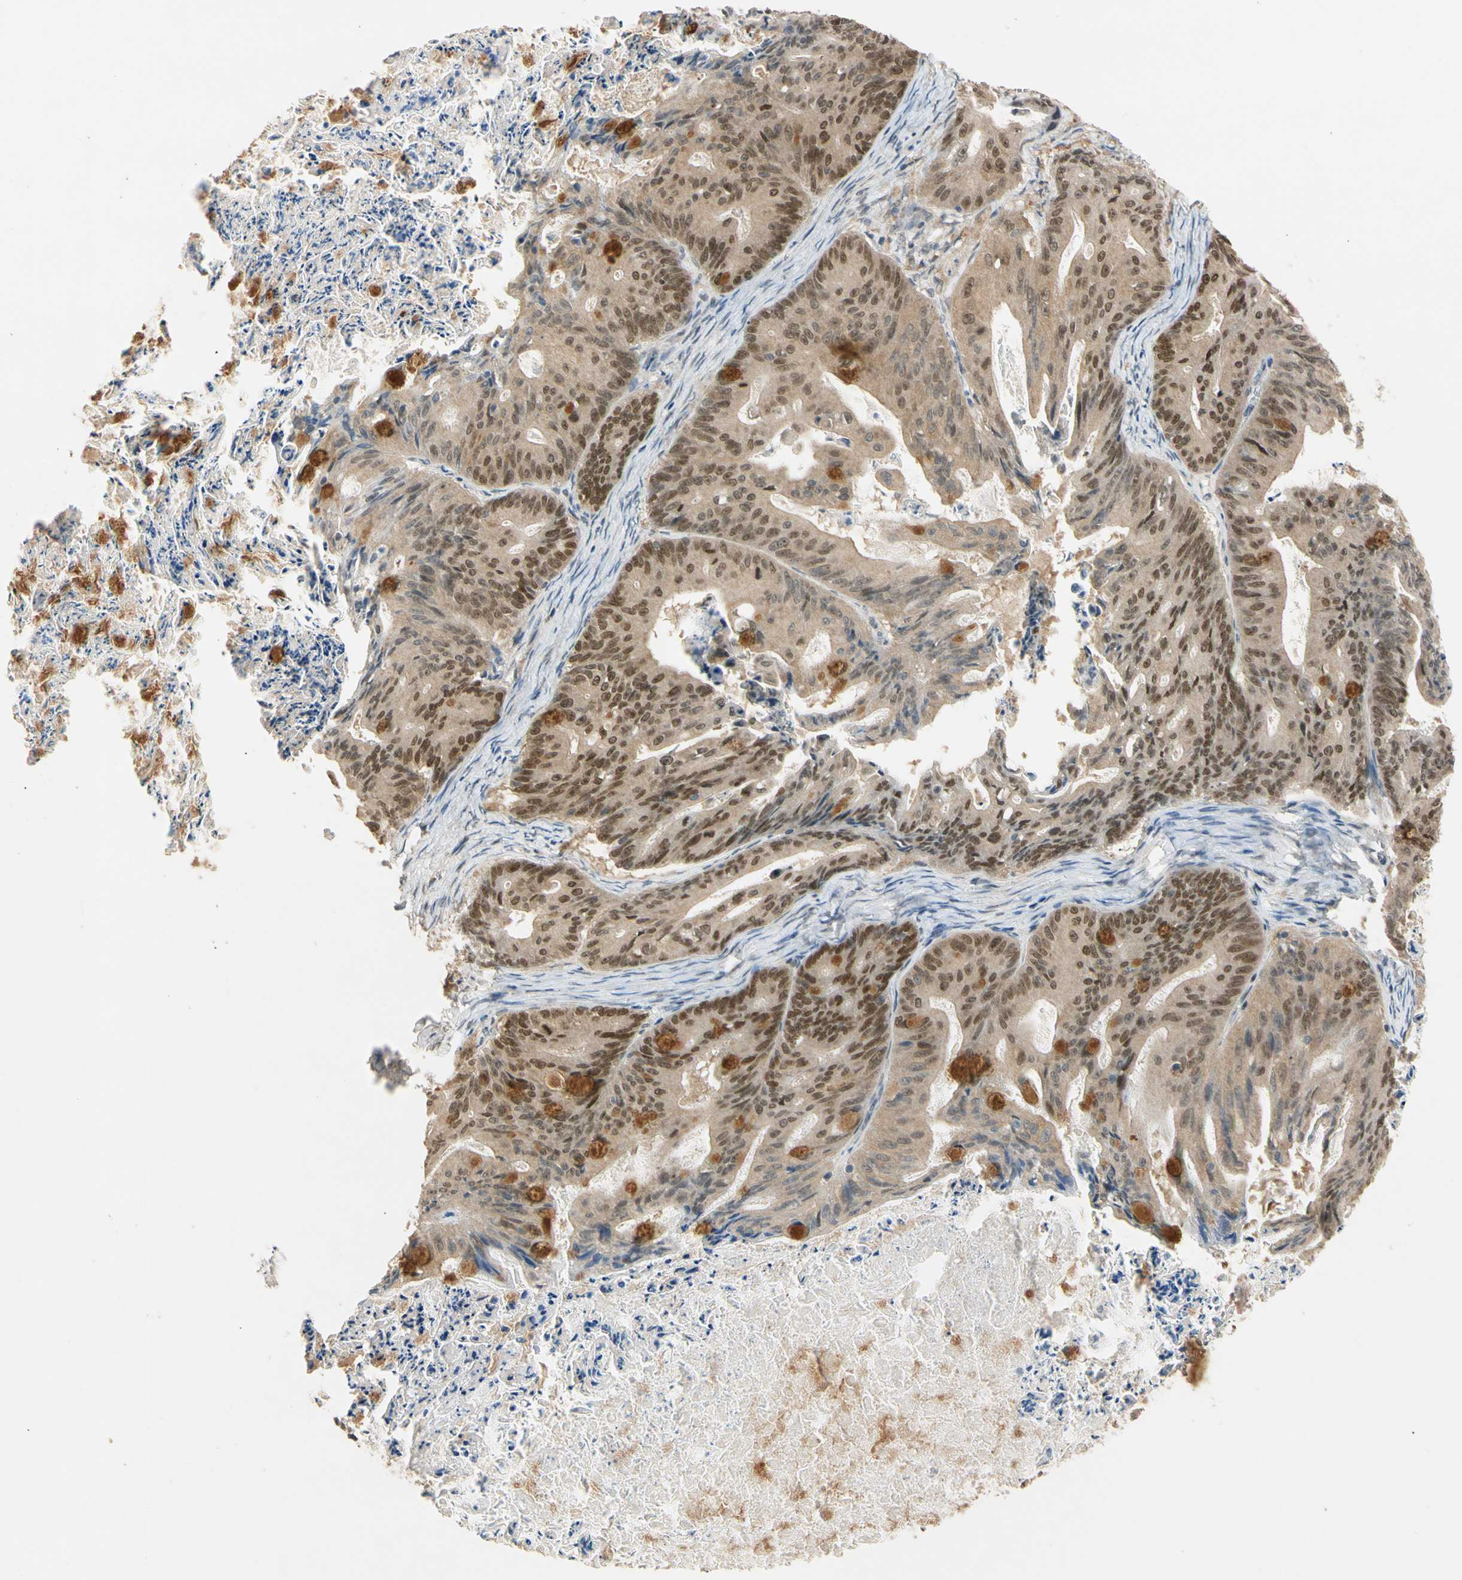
{"staining": {"intensity": "strong", "quantity": ">75%", "location": "cytoplasmic/membranous,nuclear"}, "tissue": "ovarian cancer", "cell_type": "Tumor cells", "image_type": "cancer", "snomed": [{"axis": "morphology", "description": "Cystadenocarcinoma, mucinous, NOS"}, {"axis": "topography", "description": "Ovary"}], "caption": "A high-resolution histopathology image shows IHC staining of mucinous cystadenocarcinoma (ovarian), which shows strong cytoplasmic/membranous and nuclear positivity in about >75% of tumor cells. The staining was performed using DAB, with brown indicating positive protein expression. Nuclei are stained blue with hematoxylin.", "gene": "RIOX2", "patient": {"sex": "female", "age": 37}}